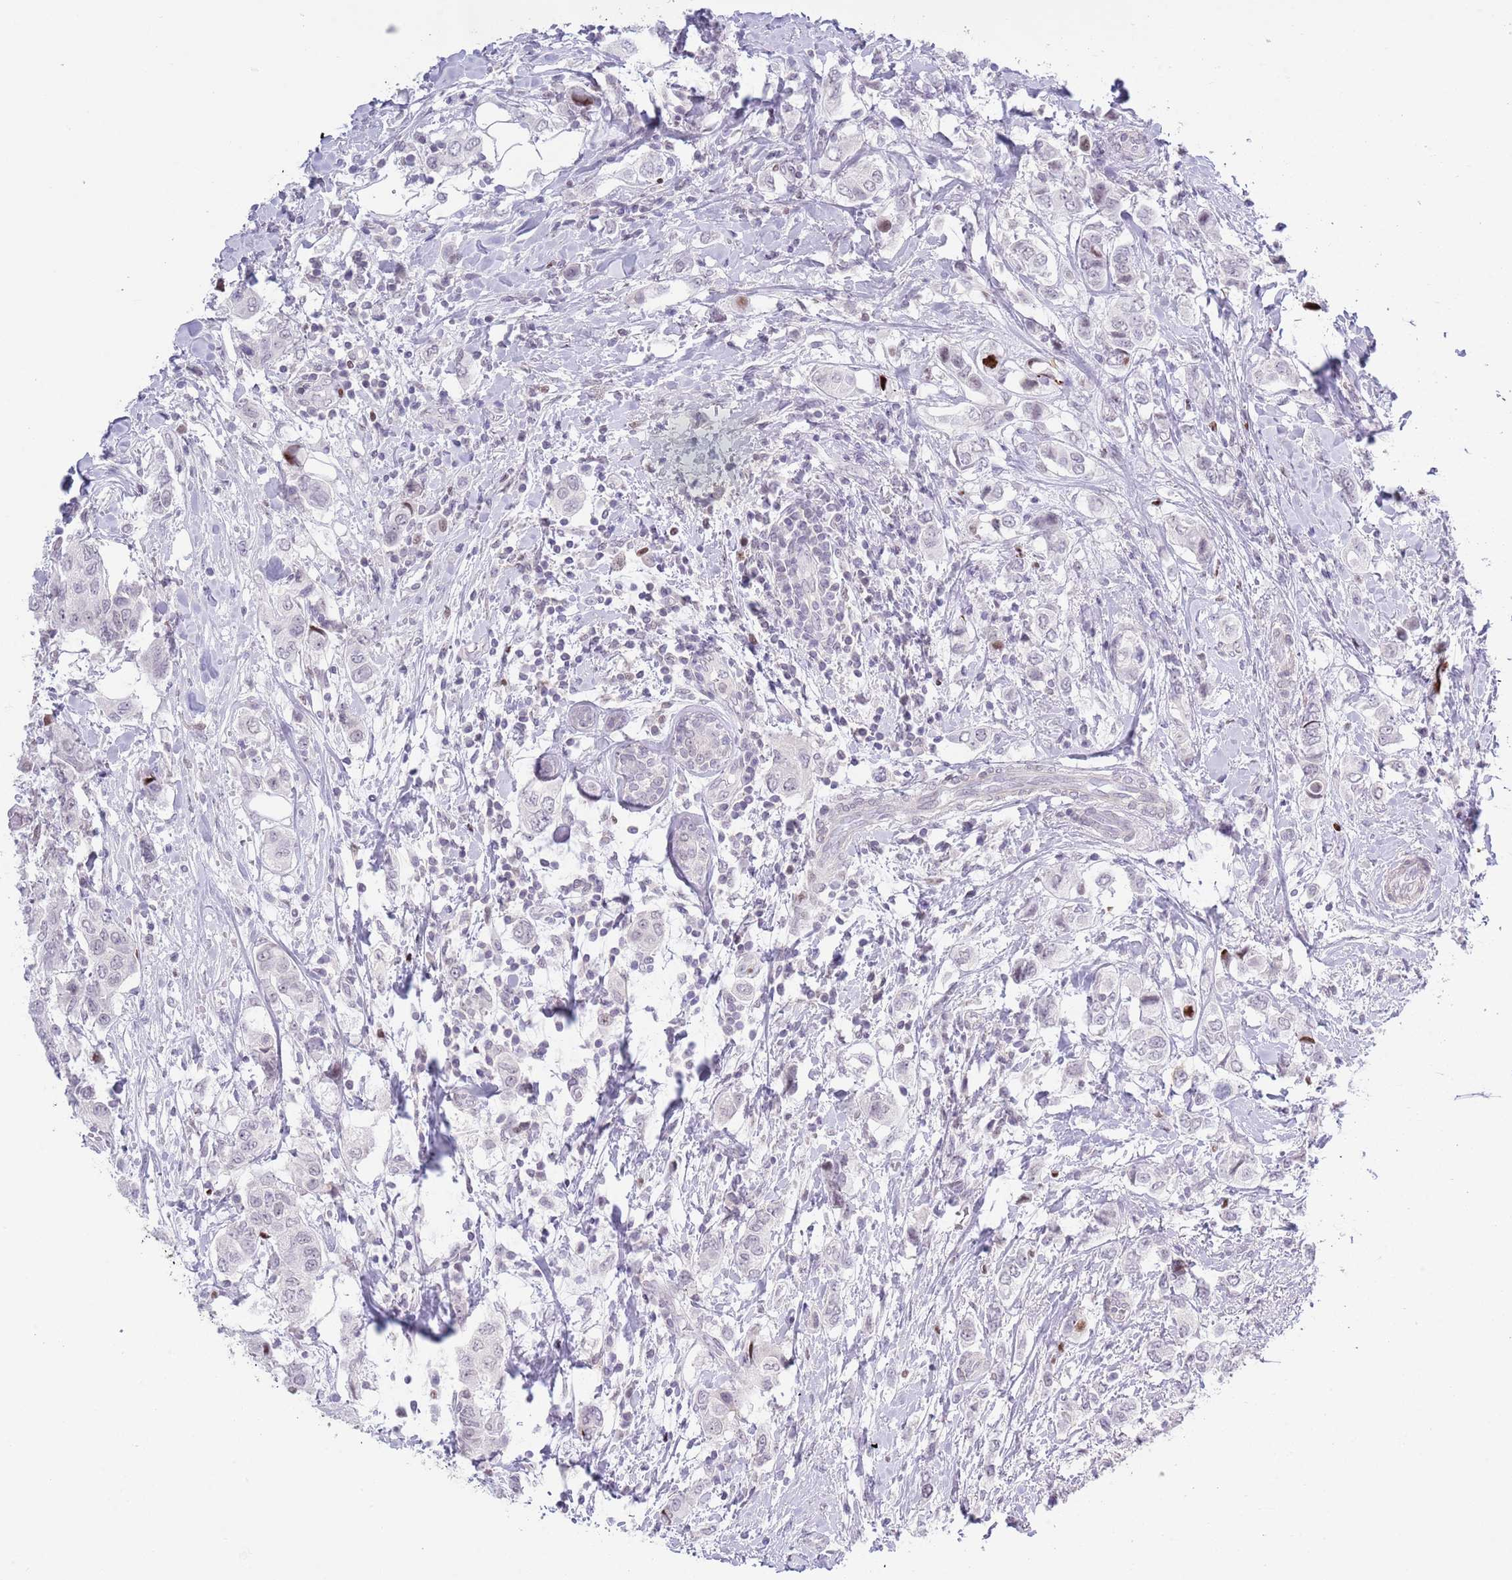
{"staining": {"intensity": "negative", "quantity": "none", "location": "none"}, "tissue": "breast cancer", "cell_type": "Tumor cells", "image_type": "cancer", "snomed": [{"axis": "morphology", "description": "Lobular carcinoma"}, {"axis": "topography", "description": "Breast"}], "caption": "Micrograph shows no protein positivity in tumor cells of lobular carcinoma (breast) tissue.", "gene": "MFSD10", "patient": {"sex": "female", "age": 51}}